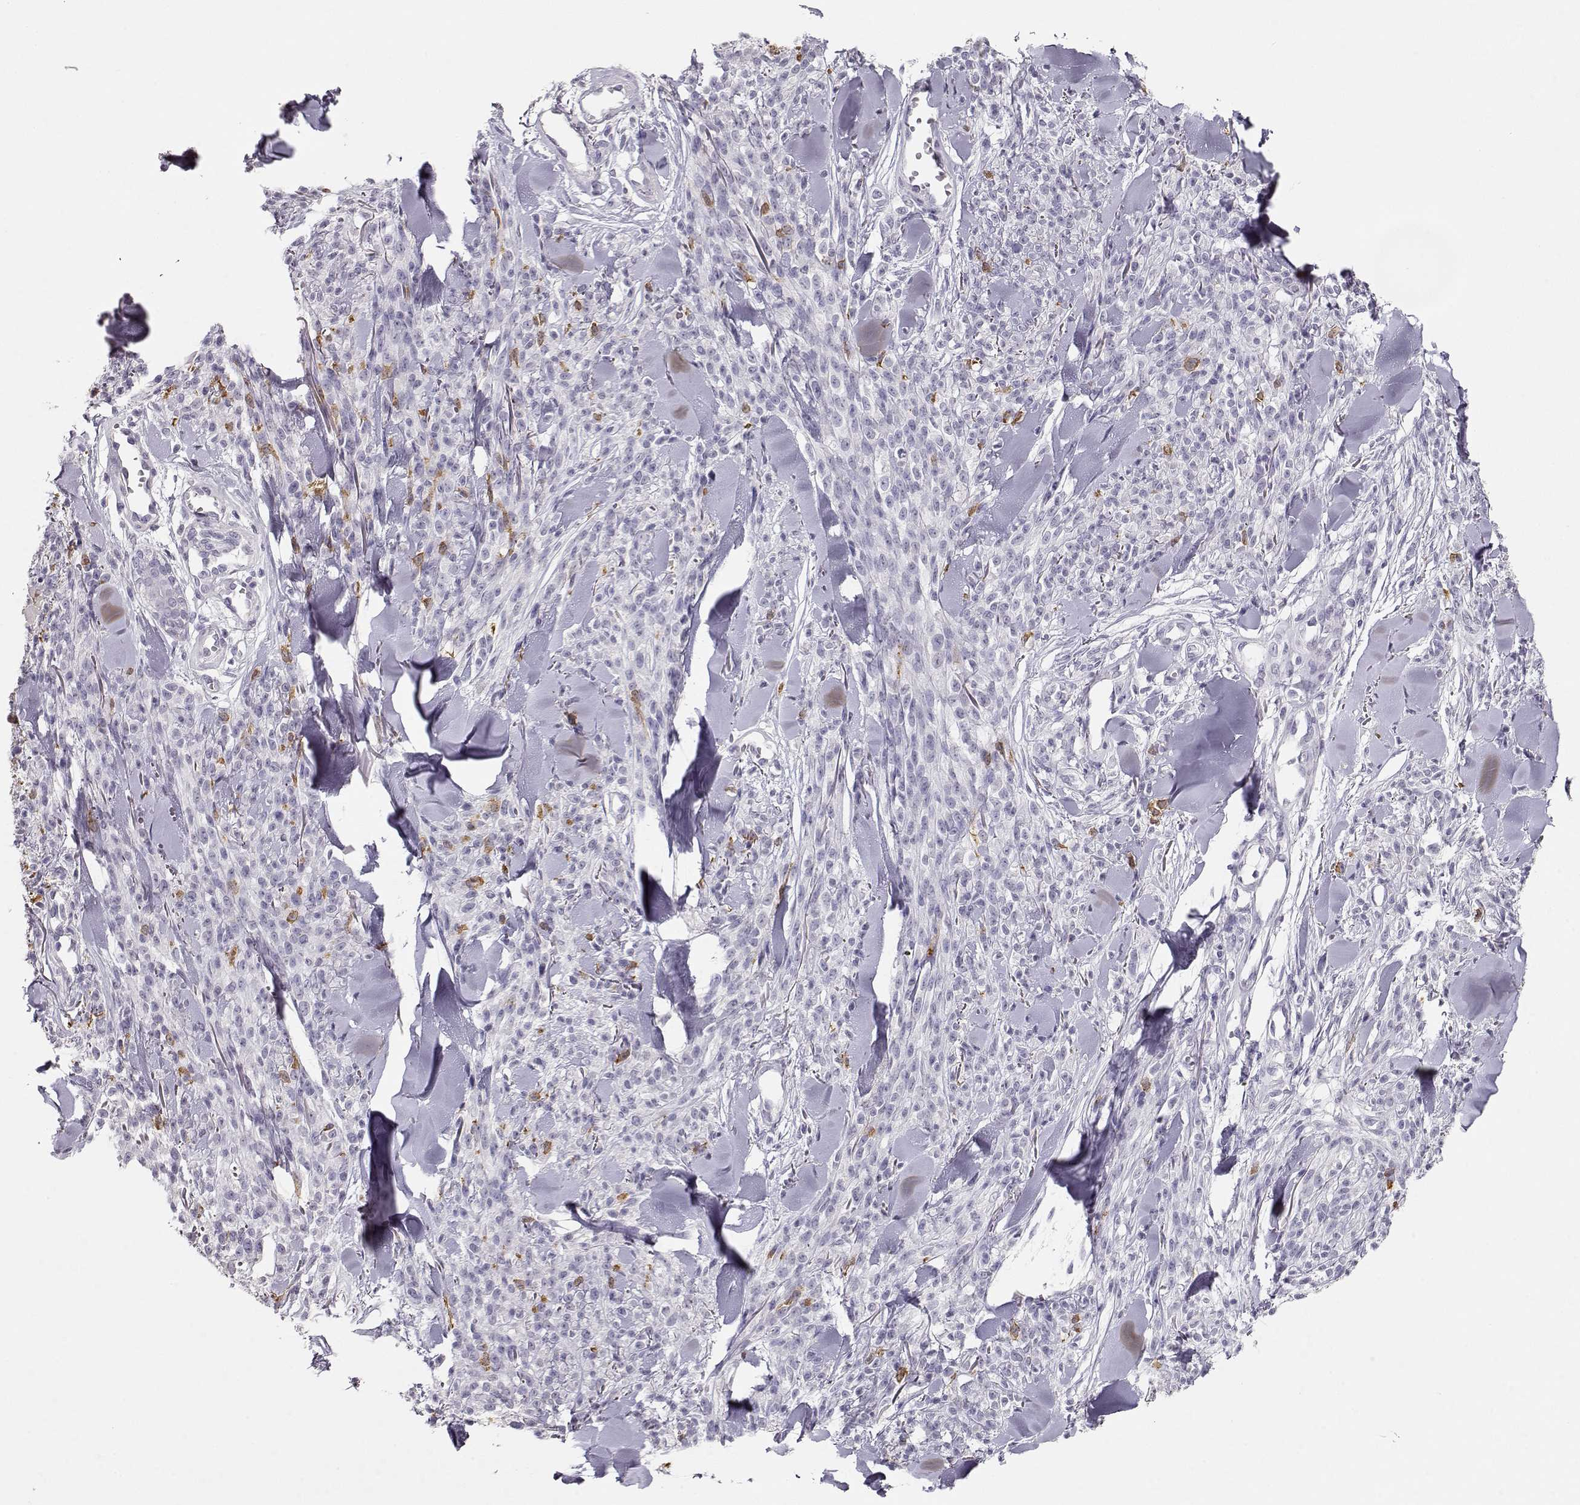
{"staining": {"intensity": "negative", "quantity": "none", "location": "none"}, "tissue": "melanoma", "cell_type": "Tumor cells", "image_type": "cancer", "snomed": [{"axis": "morphology", "description": "Malignant melanoma, NOS"}, {"axis": "topography", "description": "Skin"}, {"axis": "topography", "description": "Skin of trunk"}], "caption": "DAB (3,3'-diaminobenzidine) immunohistochemical staining of malignant melanoma displays no significant expression in tumor cells.", "gene": "MAGEC1", "patient": {"sex": "male", "age": 74}}